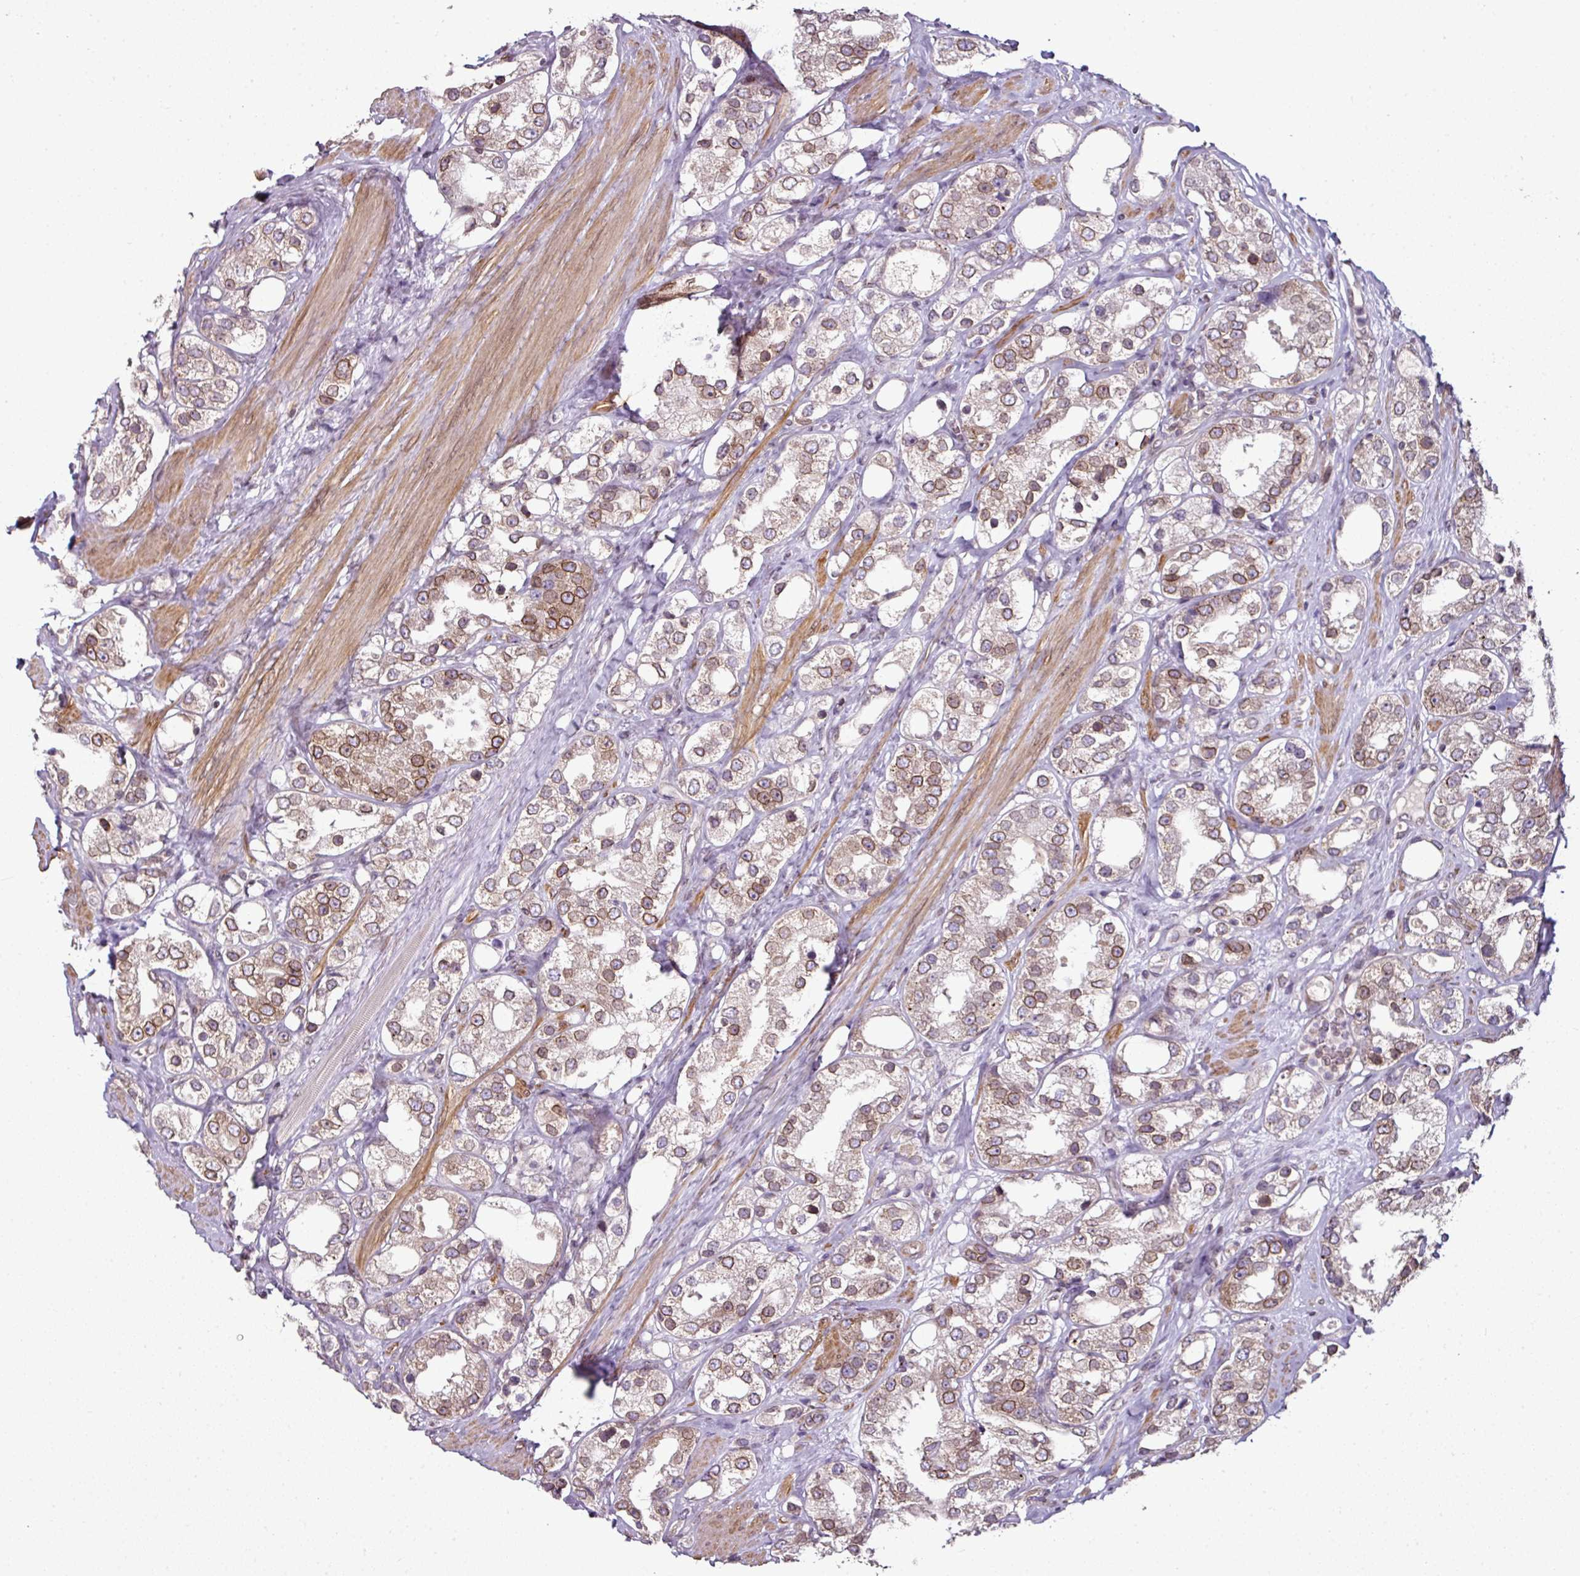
{"staining": {"intensity": "moderate", "quantity": ">75%", "location": "cytoplasmic/membranous,nuclear"}, "tissue": "prostate cancer", "cell_type": "Tumor cells", "image_type": "cancer", "snomed": [{"axis": "morphology", "description": "Adenocarcinoma, NOS"}, {"axis": "topography", "description": "Prostate"}], "caption": "IHC (DAB) staining of adenocarcinoma (prostate) demonstrates moderate cytoplasmic/membranous and nuclear protein expression in approximately >75% of tumor cells. (DAB IHC, brown staining for protein, blue staining for nuclei).", "gene": "RANGAP1", "patient": {"sex": "male", "age": 79}}